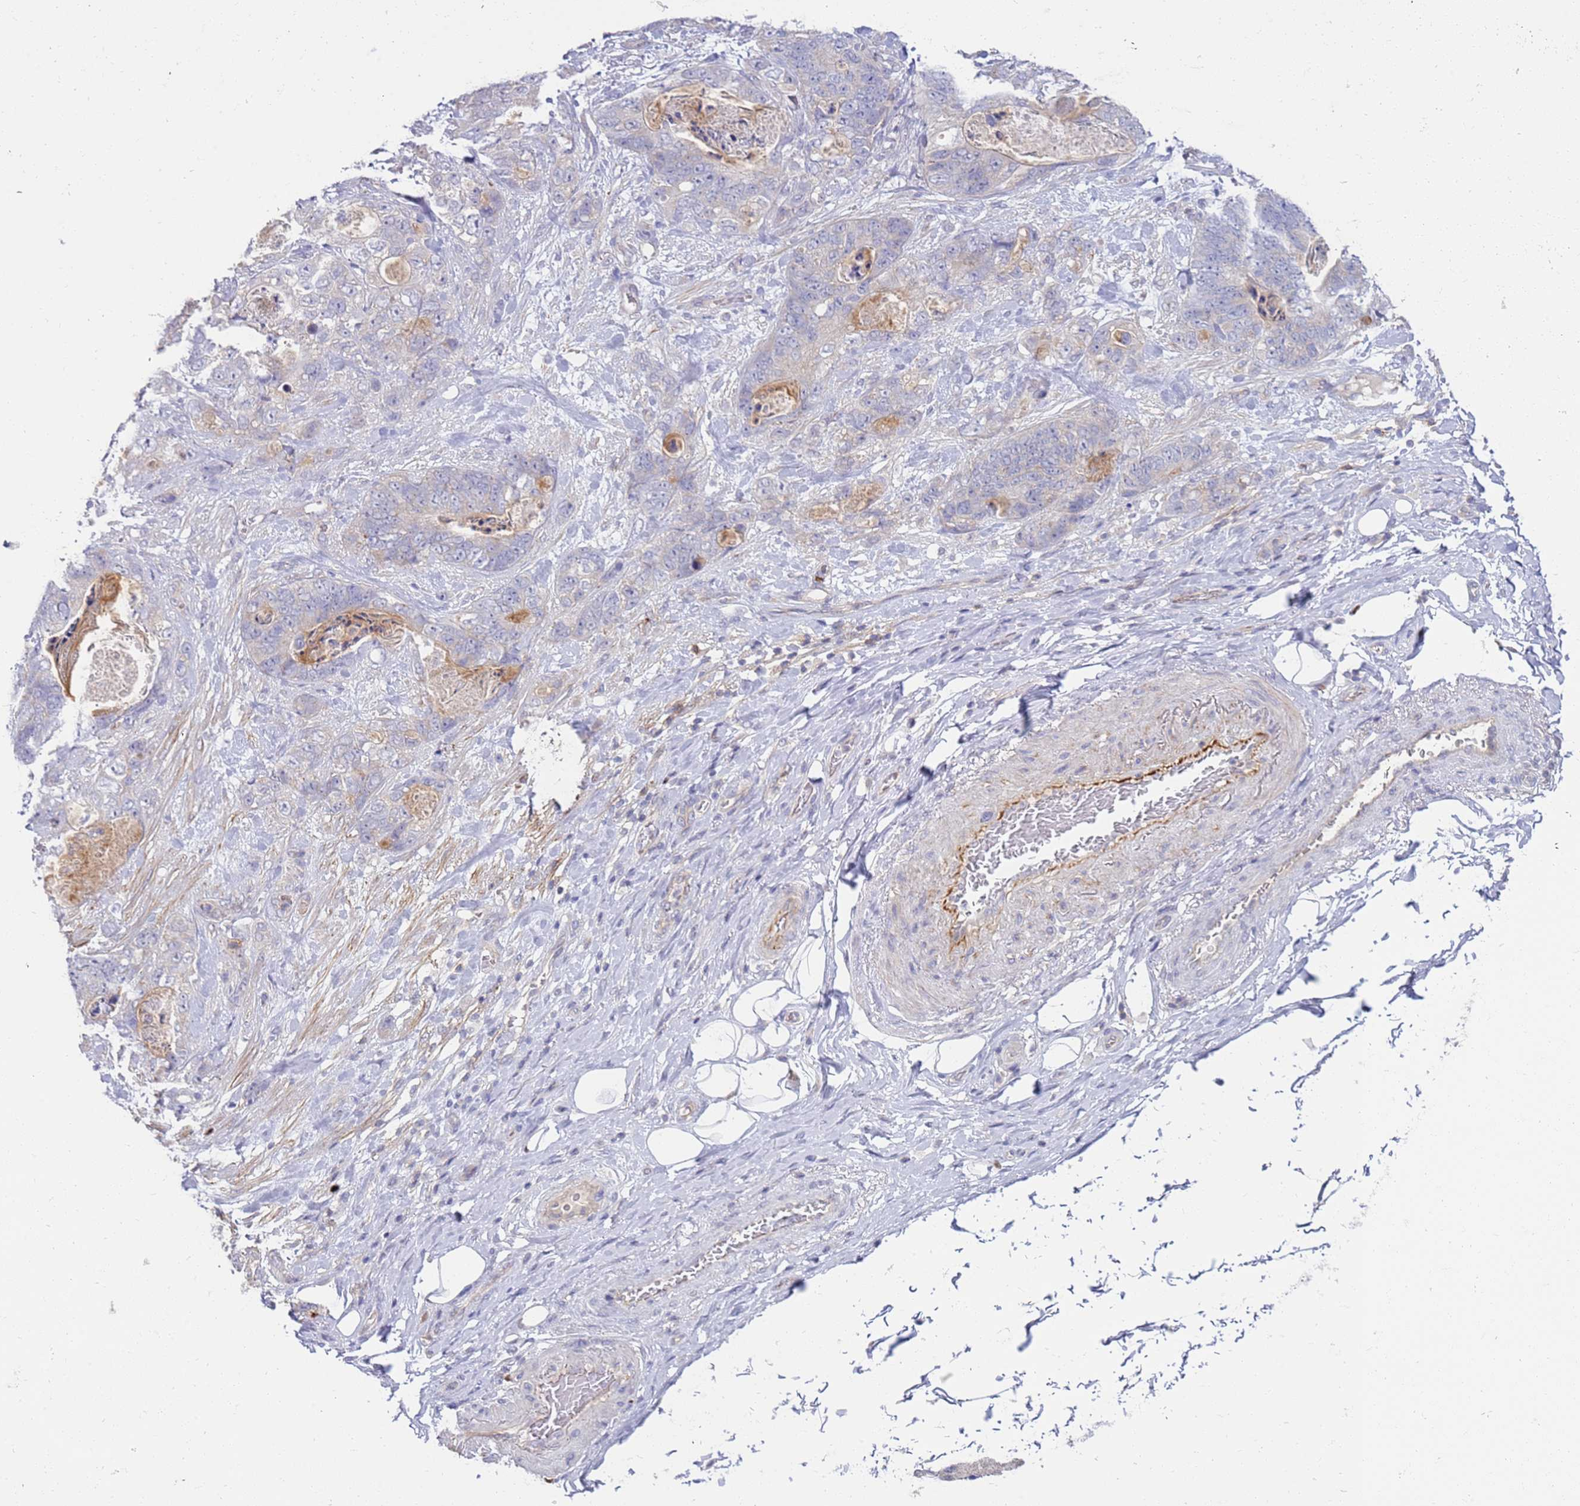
{"staining": {"intensity": "negative", "quantity": "none", "location": "none"}, "tissue": "stomach cancer", "cell_type": "Tumor cells", "image_type": "cancer", "snomed": [{"axis": "morphology", "description": "Normal tissue, NOS"}, {"axis": "morphology", "description": "Adenocarcinoma, NOS"}, {"axis": "topography", "description": "Stomach"}], "caption": "Human adenocarcinoma (stomach) stained for a protein using immunohistochemistry demonstrates no positivity in tumor cells.", "gene": "STK25", "patient": {"sex": "female", "age": 89}}